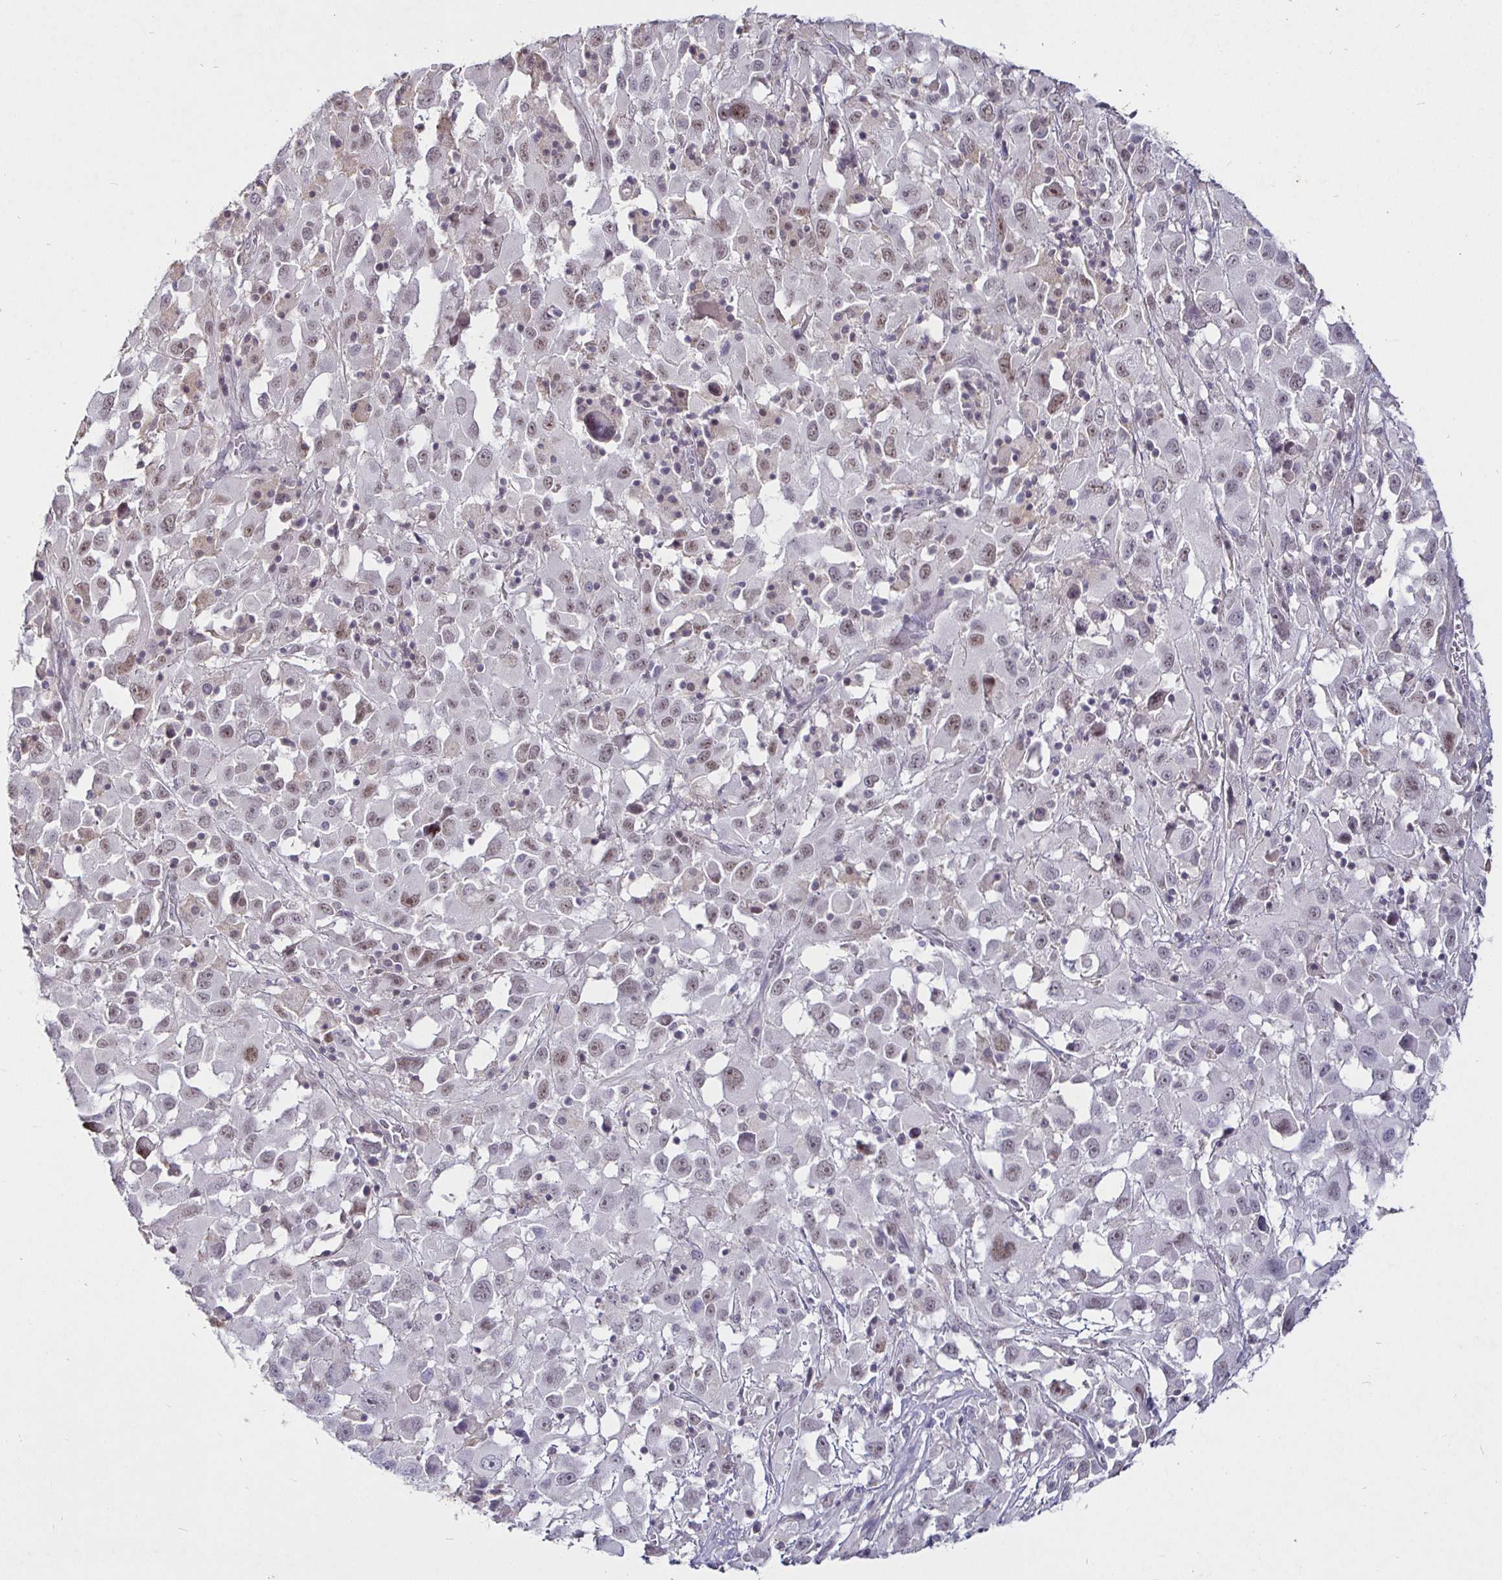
{"staining": {"intensity": "weak", "quantity": "25%-75%", "location": "nuclear"}, "tissue": "melanoma", "cell_type": "Tumor cells", "image_type": "cancer", "snomed": [{"axis": "morphology", "description": "Malignant melanoma, Metastatic site"}, {"axis": "topography", "description": "Soft tissue"}], "caption": "Brown immunohistochemical staining in human malignant melanoma (metastatic site) reveals weak nuclear expression in approximately 25%-75% of tumor cells.", "gene": "MLH1", "patient": {"sex": "male", "age": 50}}